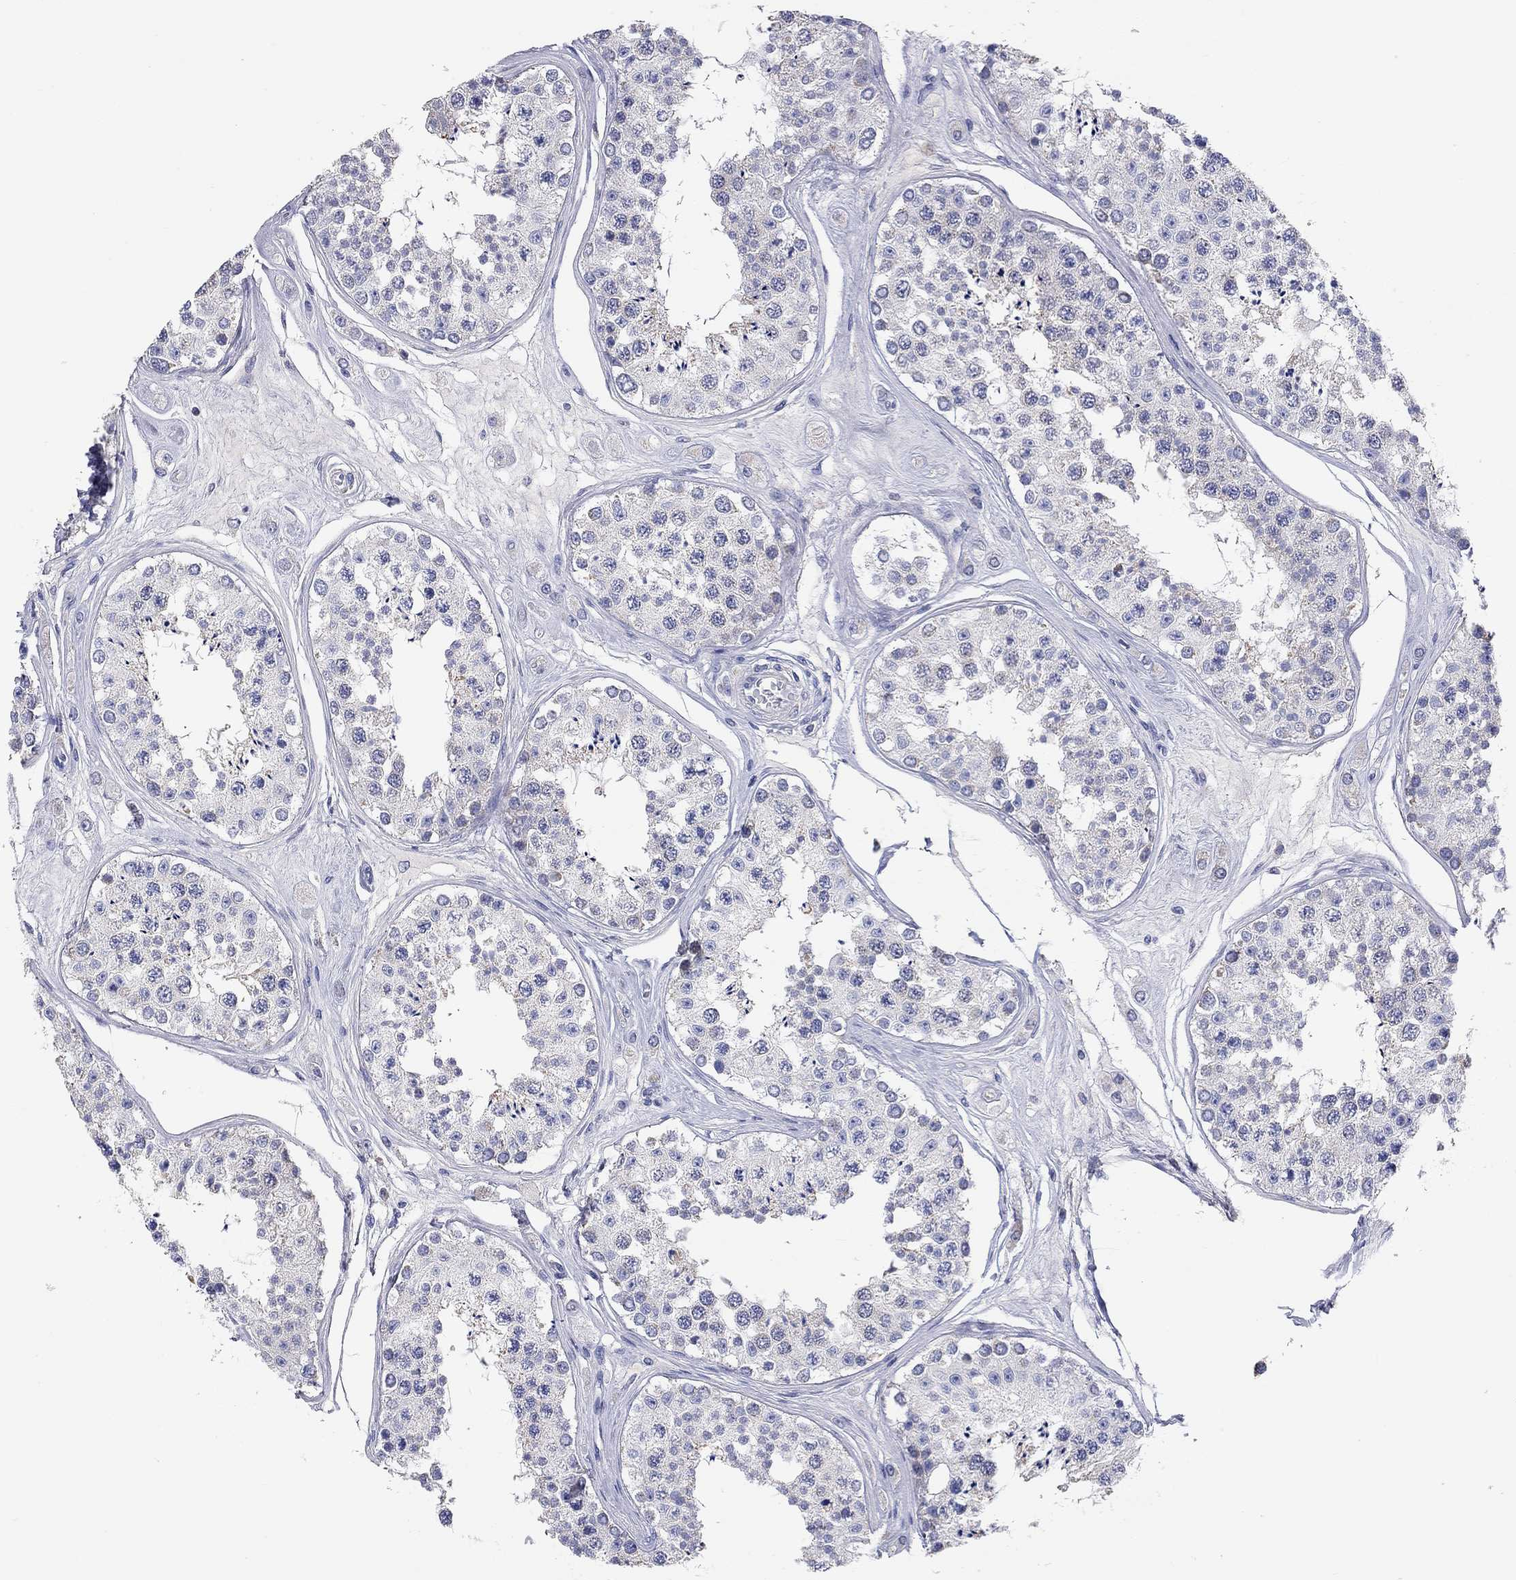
{"staining": {"intensity": "weak", "quantity": "<25%", "location": "cytoplasmic/membranous"}, "tissue": "testis", "cell_type": "Cells in seminiferous ducts", "image_type": "normal", "snomed": [{"axis": "morphology", "description": "Normal tissue, NOS"}, {"axis": "topography", "description": "Testis"}], "caption": "Cells in seminiferous ducts show no significant protein positivity in unremarkable testis. (Stains: DAB immunohistochemistry (IHC) with hematoxylin counter stain, Microscopy: brightfield microscopy at high magnification).", "gene": "RCAN1", "patient": {"sex": "male", "age": 25}}